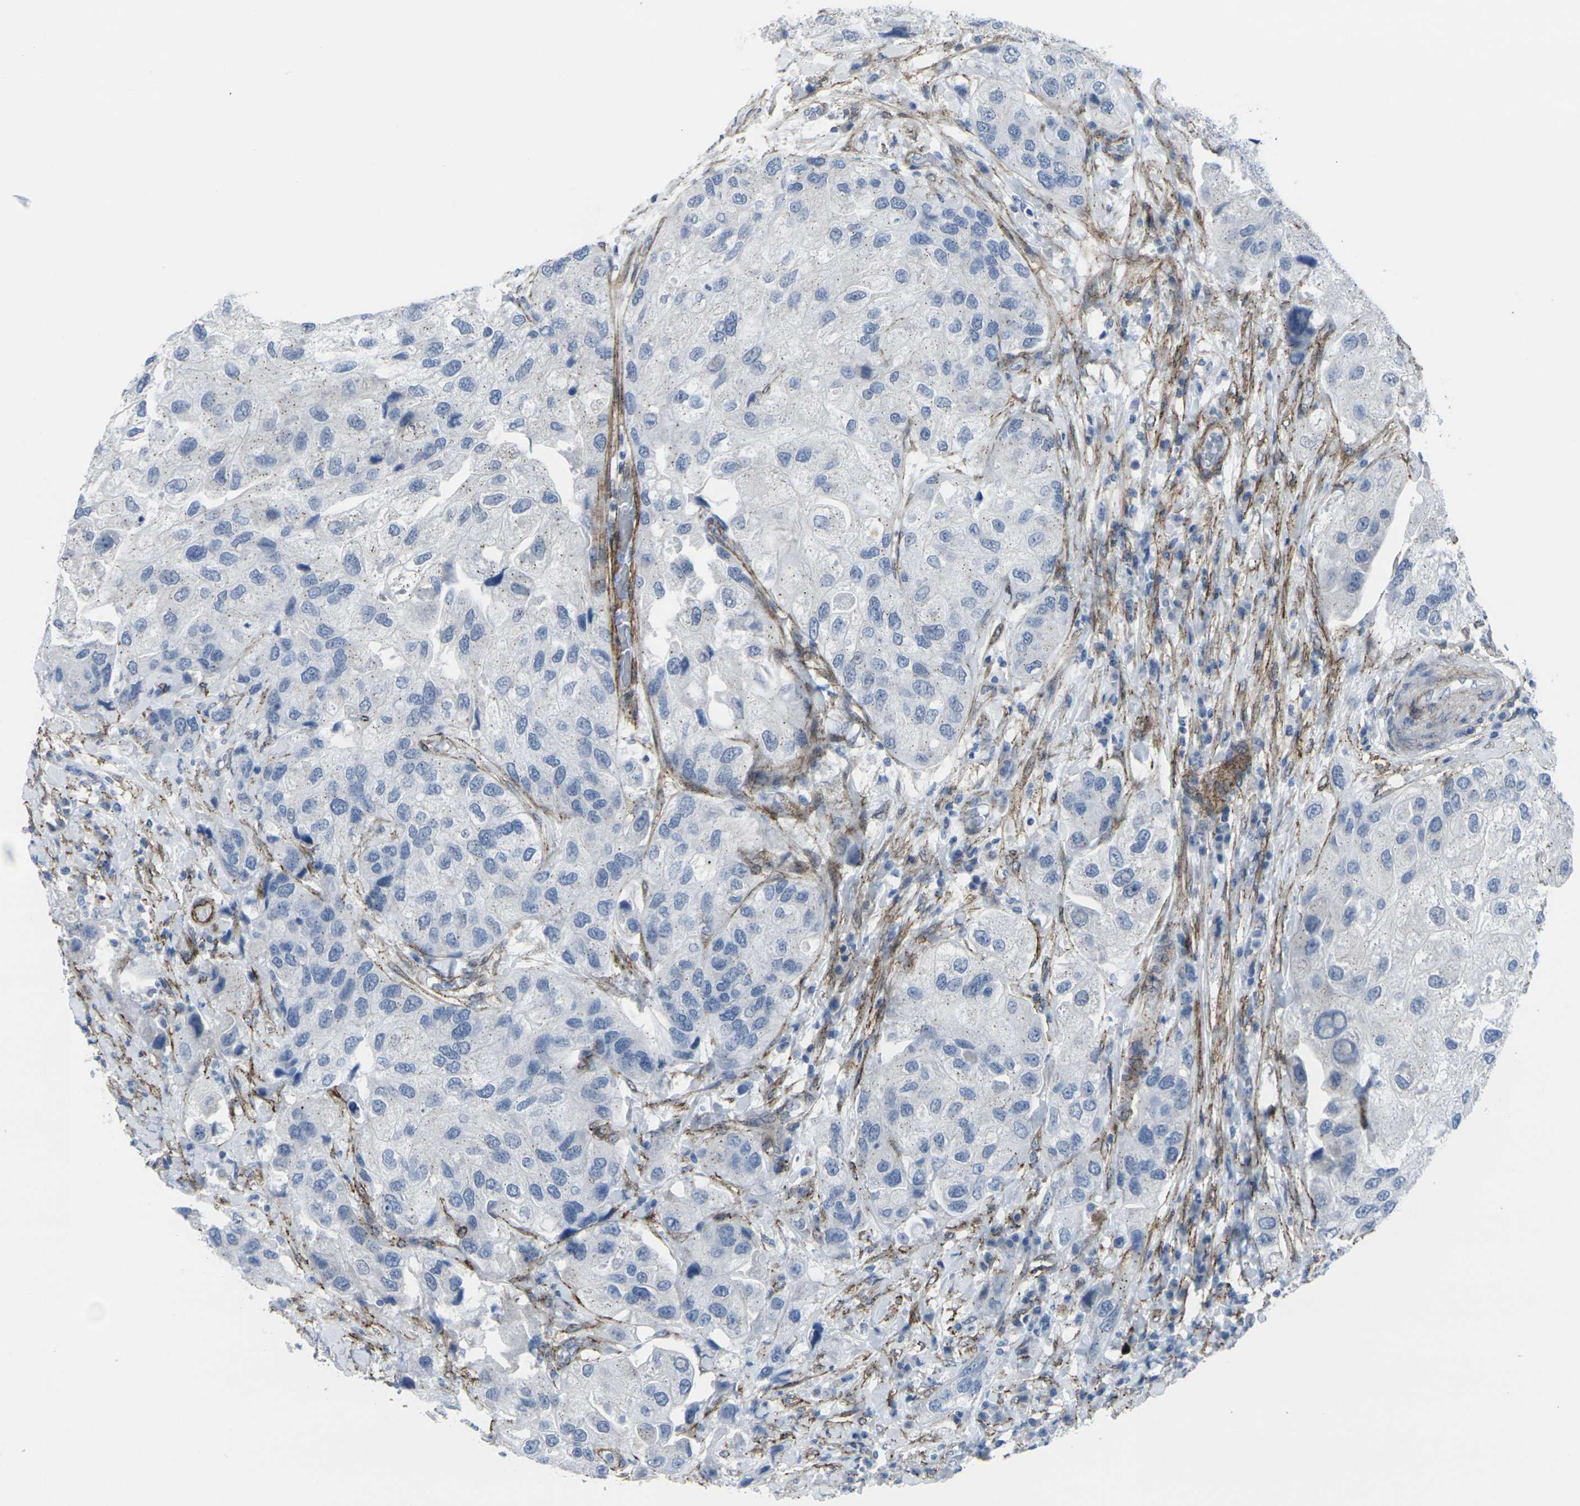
{"staining": {"intensity": "negative", "quantity": "none", "location": "none"}, "tissue": "urothelial cancer", "cell_type": "Tumor cells", "image_type": "cancer", "snomed": [{"axis": "morphology", "description": "Urothelial carcinoma, High grade"}, {"axis": "topography", "description": "Urinary bladder"}], "caption": "Image shows no significant protein staining in tumor cells of urothelial cancer. (Brightfield microscopy of DAB (3,3'-diaminobenzidine) immunohistochemistry (IHC) at high magnification).", "gene": "CDH11", "patient": {"sex": "female", "age": 64}}